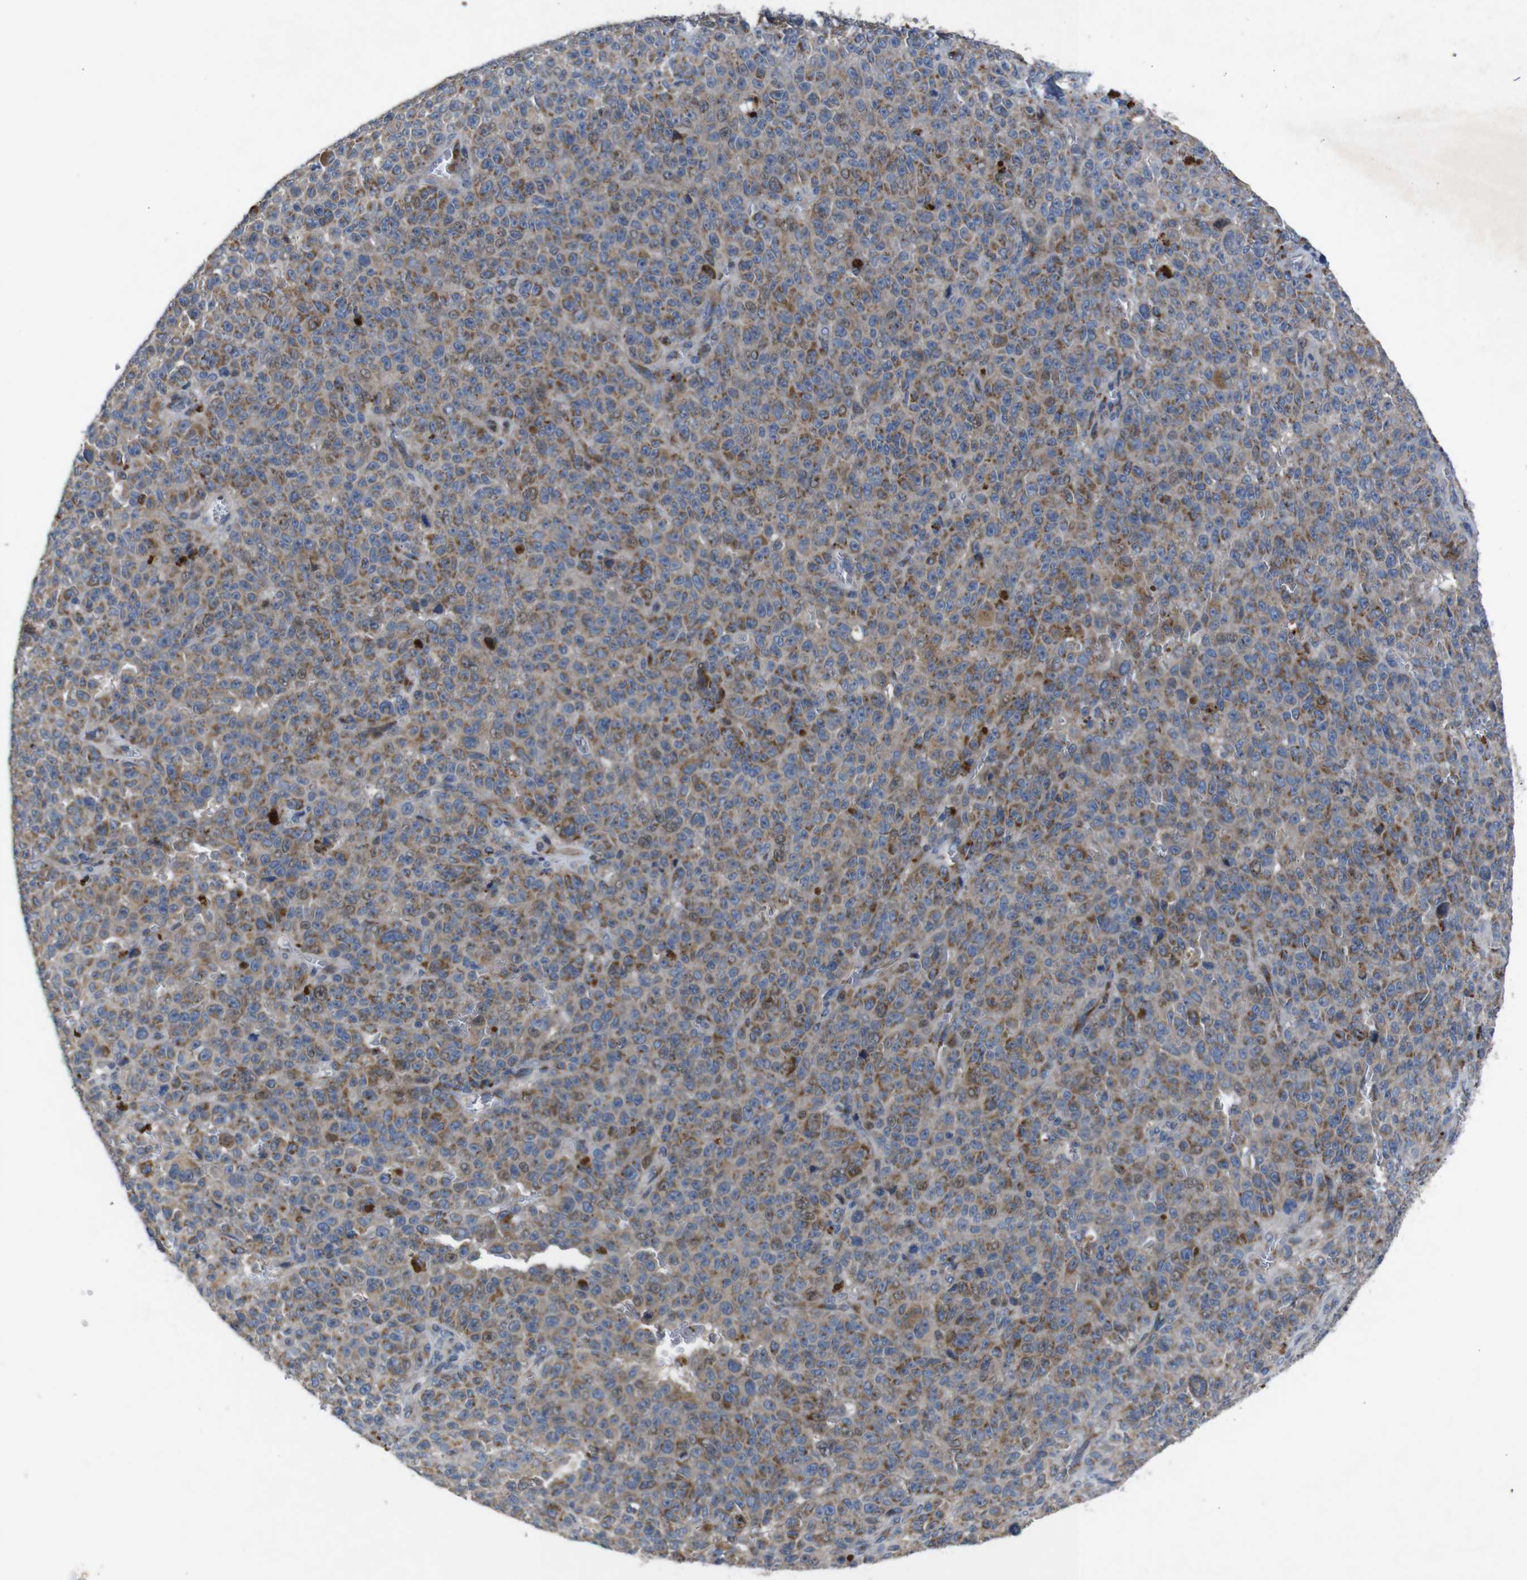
{"staining": {"intensity": "moderate", "quantity": ">75%", "location": "cytoplasmic/membranous"}, "tissue": "melanoma", "cell_type": "Tumor cells", "image_type": "cancer", "snomed": [{"axis": "morphology", "description": "Malignant melanoma, NOS"}, {"axis": "topography", "description": "Skin"}], "caption": "Malignant melanoma stained for a protein (brown) displays moderate cytoplasmic/membranous positive expression in about >75% of tumor cells.", "gene": "CHST10", "patient": {"sex": "female", "age": 82}}